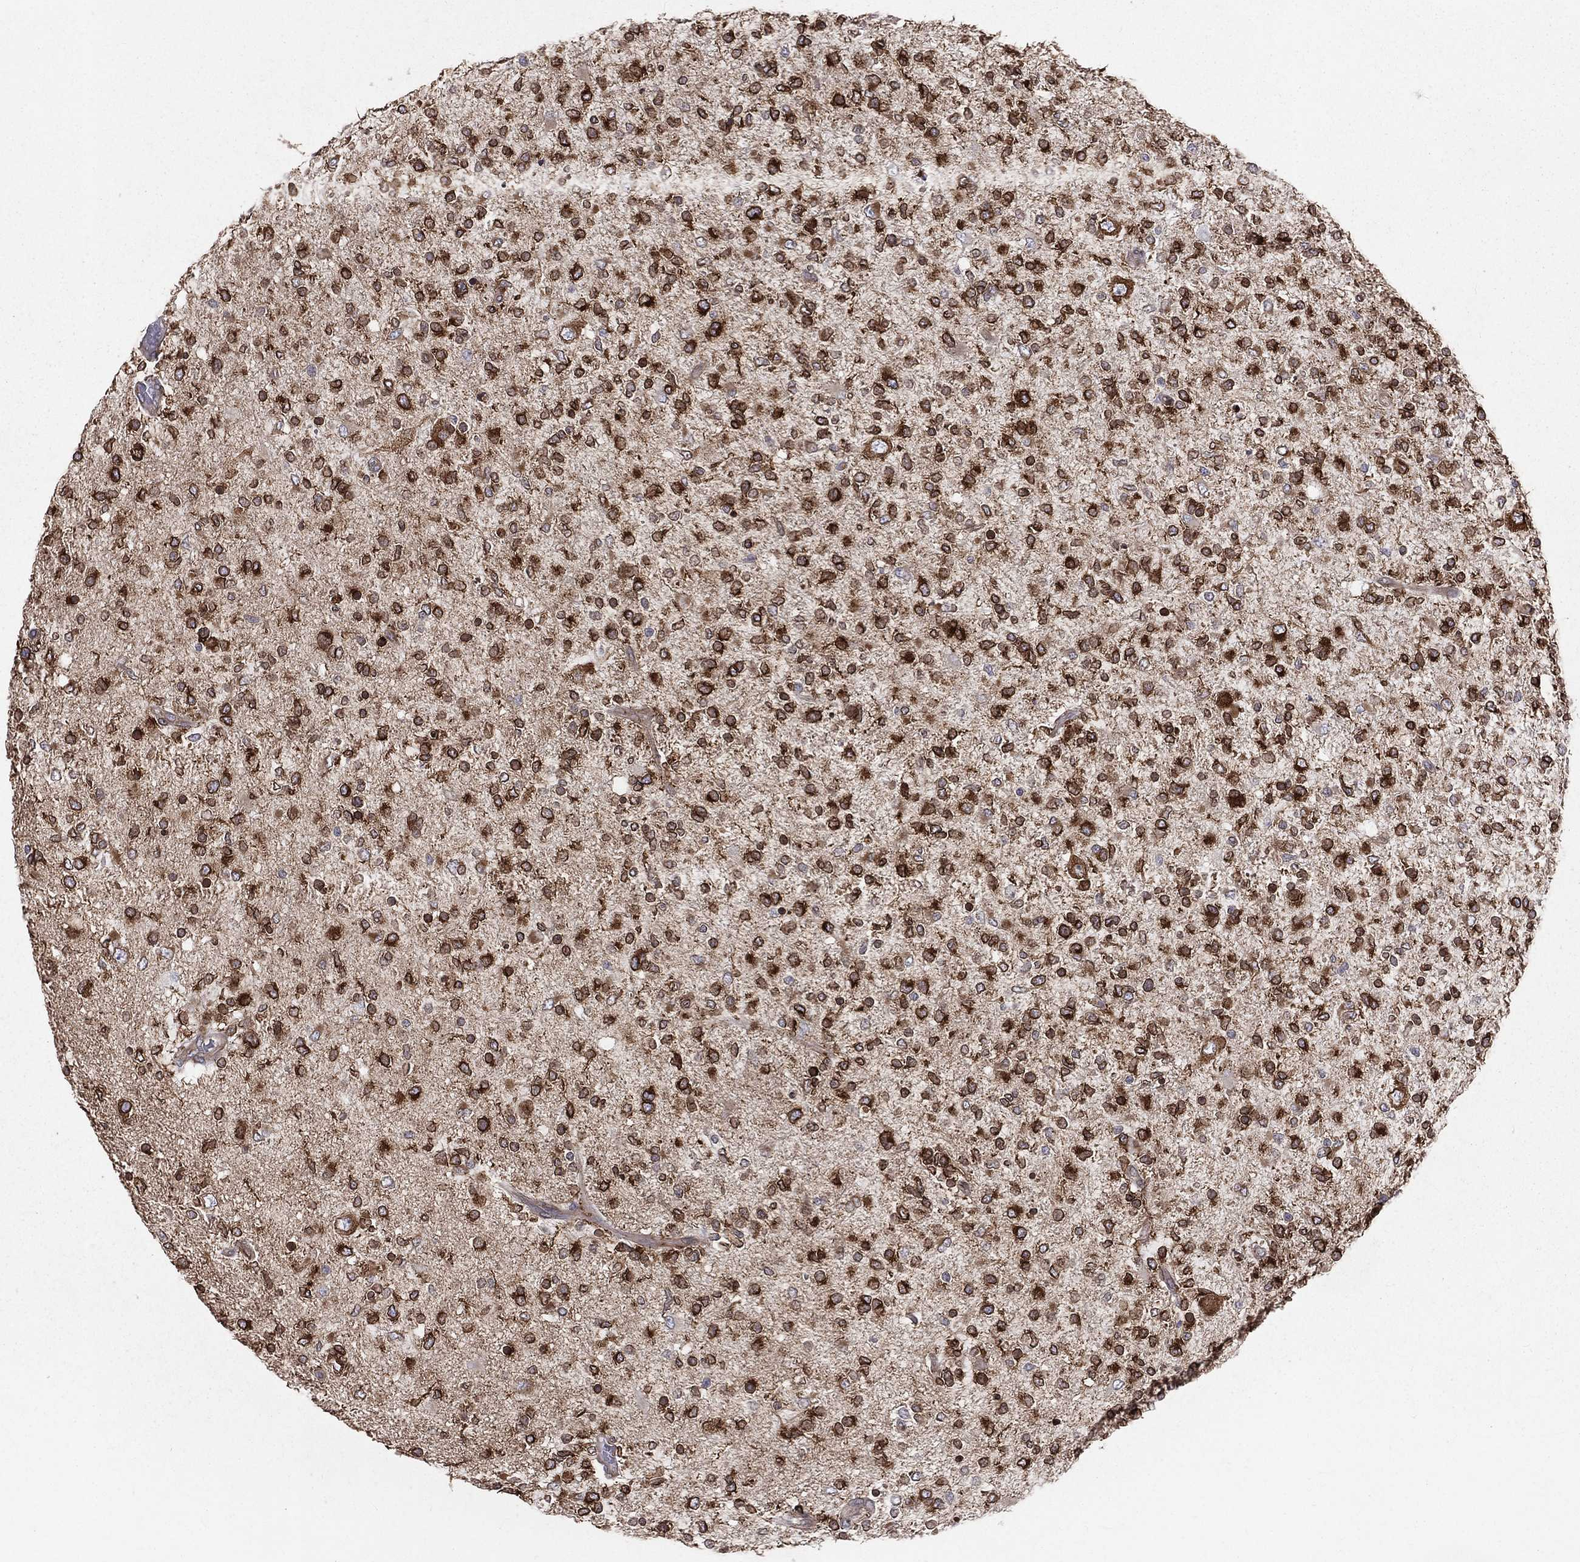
{"staining": {"intensity": "strong", "quantity": ">75%", "location": "cytoplasmic/membranous"}, "tissue": "glioma", "cell_type": "Tumor cells", "image_type": "cancer", "snomed": [{"axis": "morphology", "description": "Glioma, malignant, High grade"}, {"axis": "topography", "description": "Cerebral cortex"}], "caption": "This micrograph demonstrates immunohistochemistry staining of human glioma, with high strong cytoplasmic/membranous expression in approximately >75% of tumor cells.", "gene": "PGRMC1", "patient": {"sex": "male", "age": 70}}